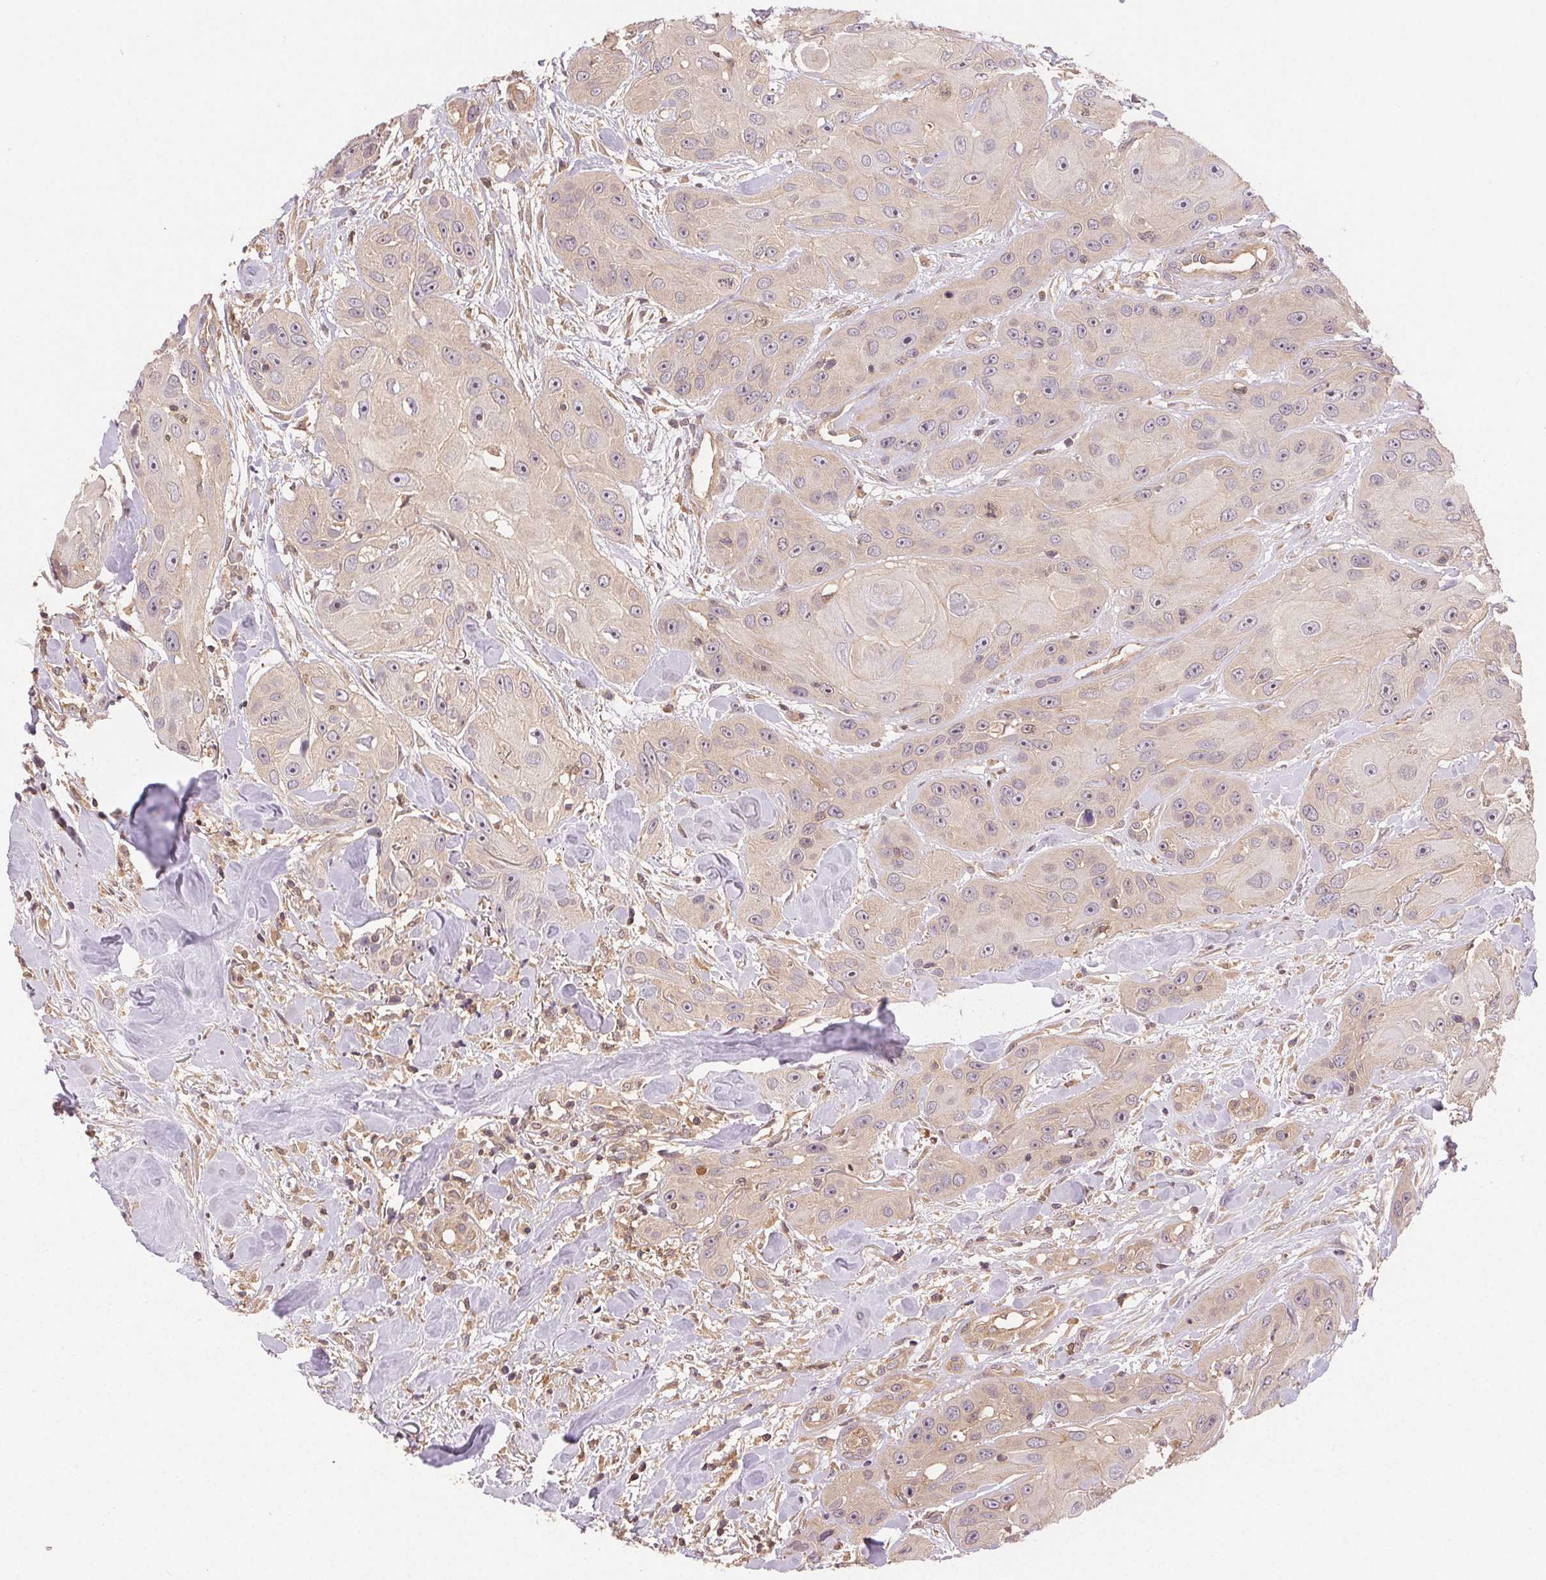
{"staining": {"intensity": "weak", "quantity": "25%-75%", "location": "nuclear"}, "tissue": "head and neck cancer", "cell_type": "Tumor cells", "image_type": "cancer", "snomed": [{"axis": "morphology", "description": "Squamous cell carcinoma, NOS"}, {"axis": "topography", "description": "Oral tissue"}, {"axis": "topography", "description": "Head-Neck"}], "caption": "Human head and neck squamous cell carcinoma stained with a brown dye displays weak nuclear positive positivity in approximately 25%-75% of tumor cells.", "gene": "GDI2", "patient": {"sex": "male", "age": 77}}